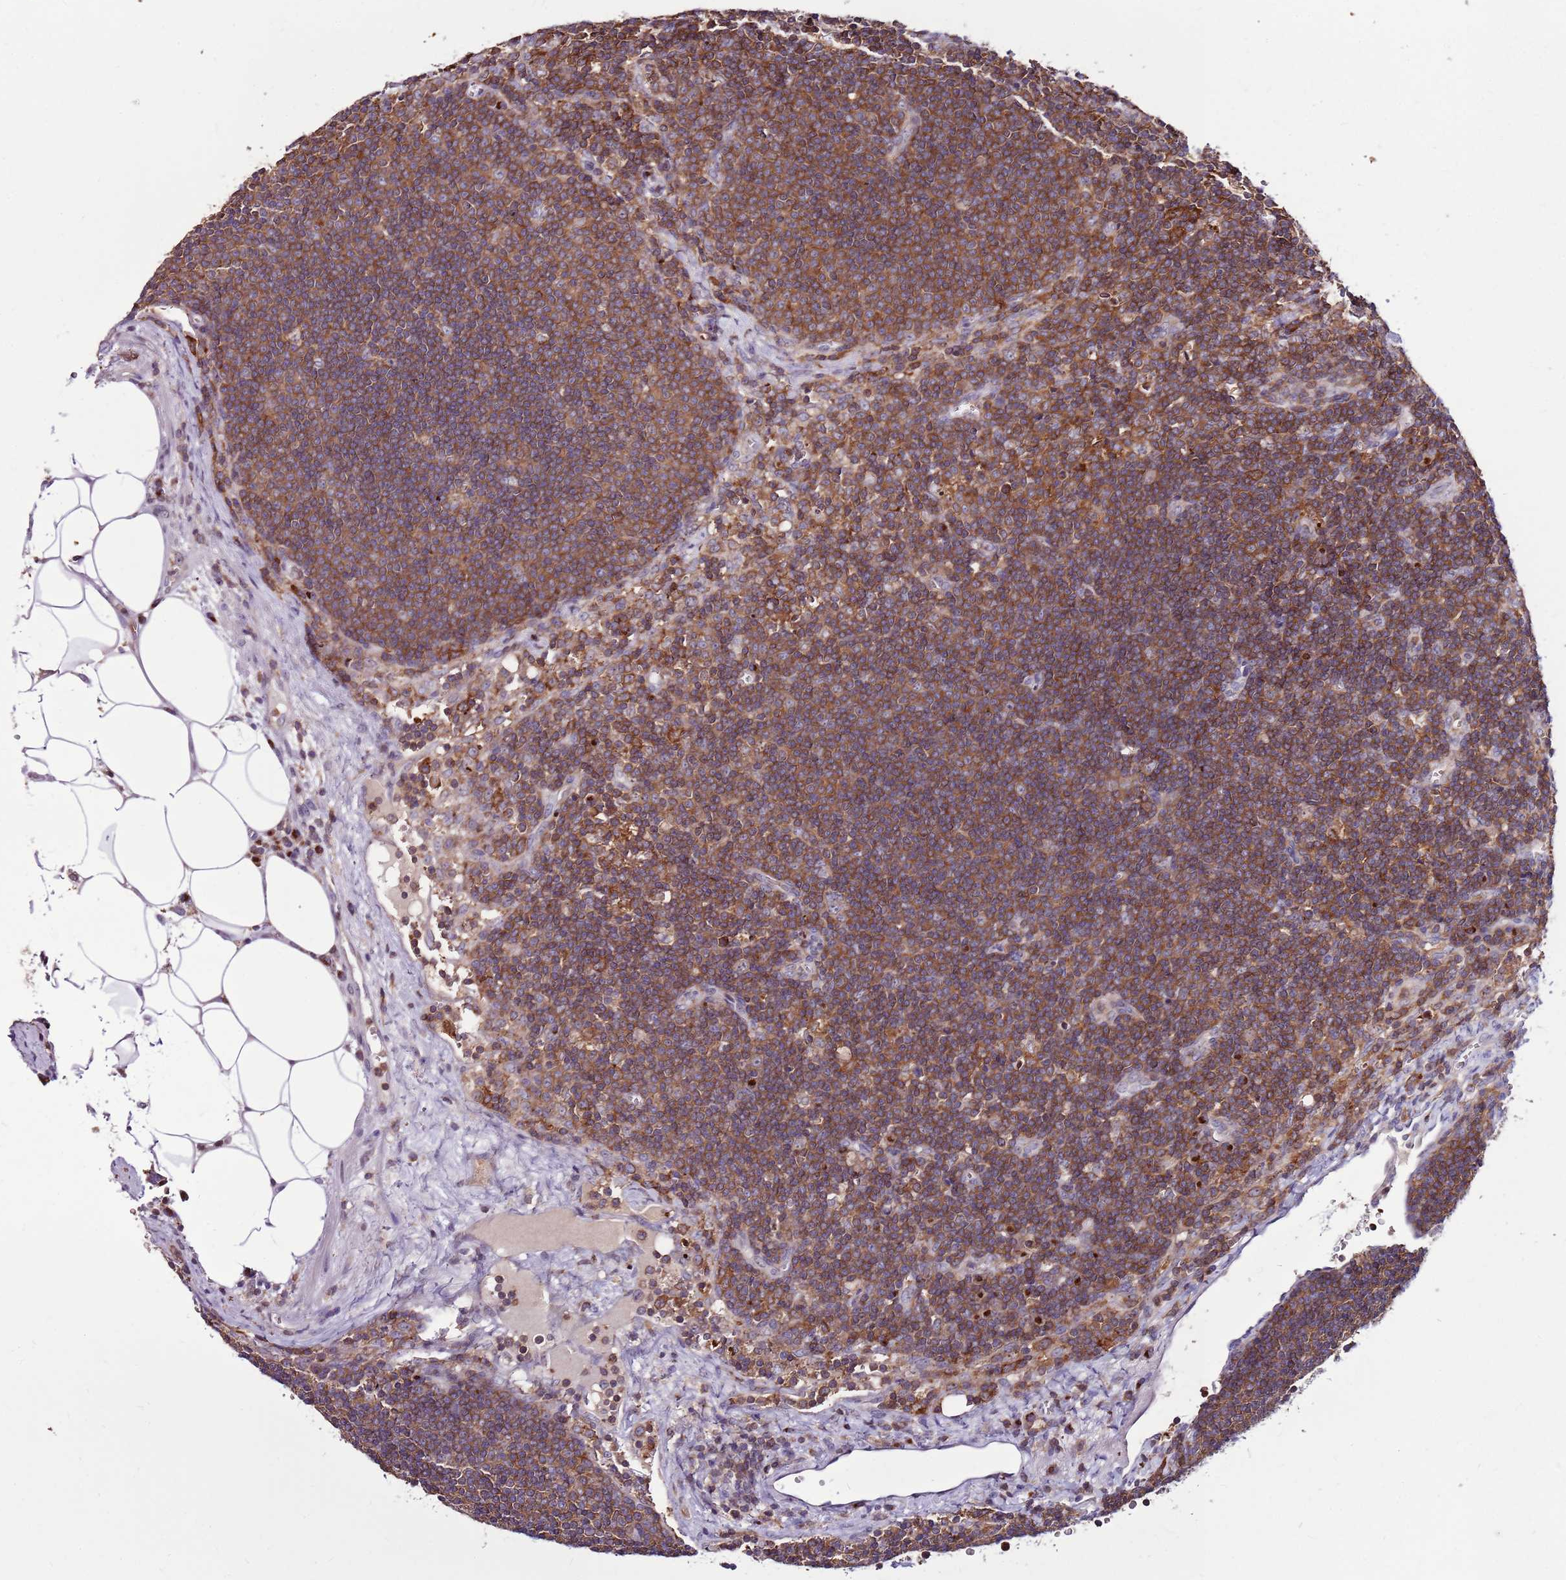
{"staining": {"intensity": "strong", "quantity": ">75%", "location": "cytoplasmic/membranous"}, "tissue": "lymph node", "cell_type": "Germinal center cells", "image_type": "normal", "snomed": [{"axis": "morphology", "description": "Normal tissue, NOS"}, {"axis": "topography", "description": "Lymph node"}], "caption": "This is a micrograph of IHC staining of normal lymph node, which shows strong staining in the cytoplasmic/membranous of germinal center cells.", "gene": "ZSWIM1", "patient": {"sex": "male", "age": 58}}